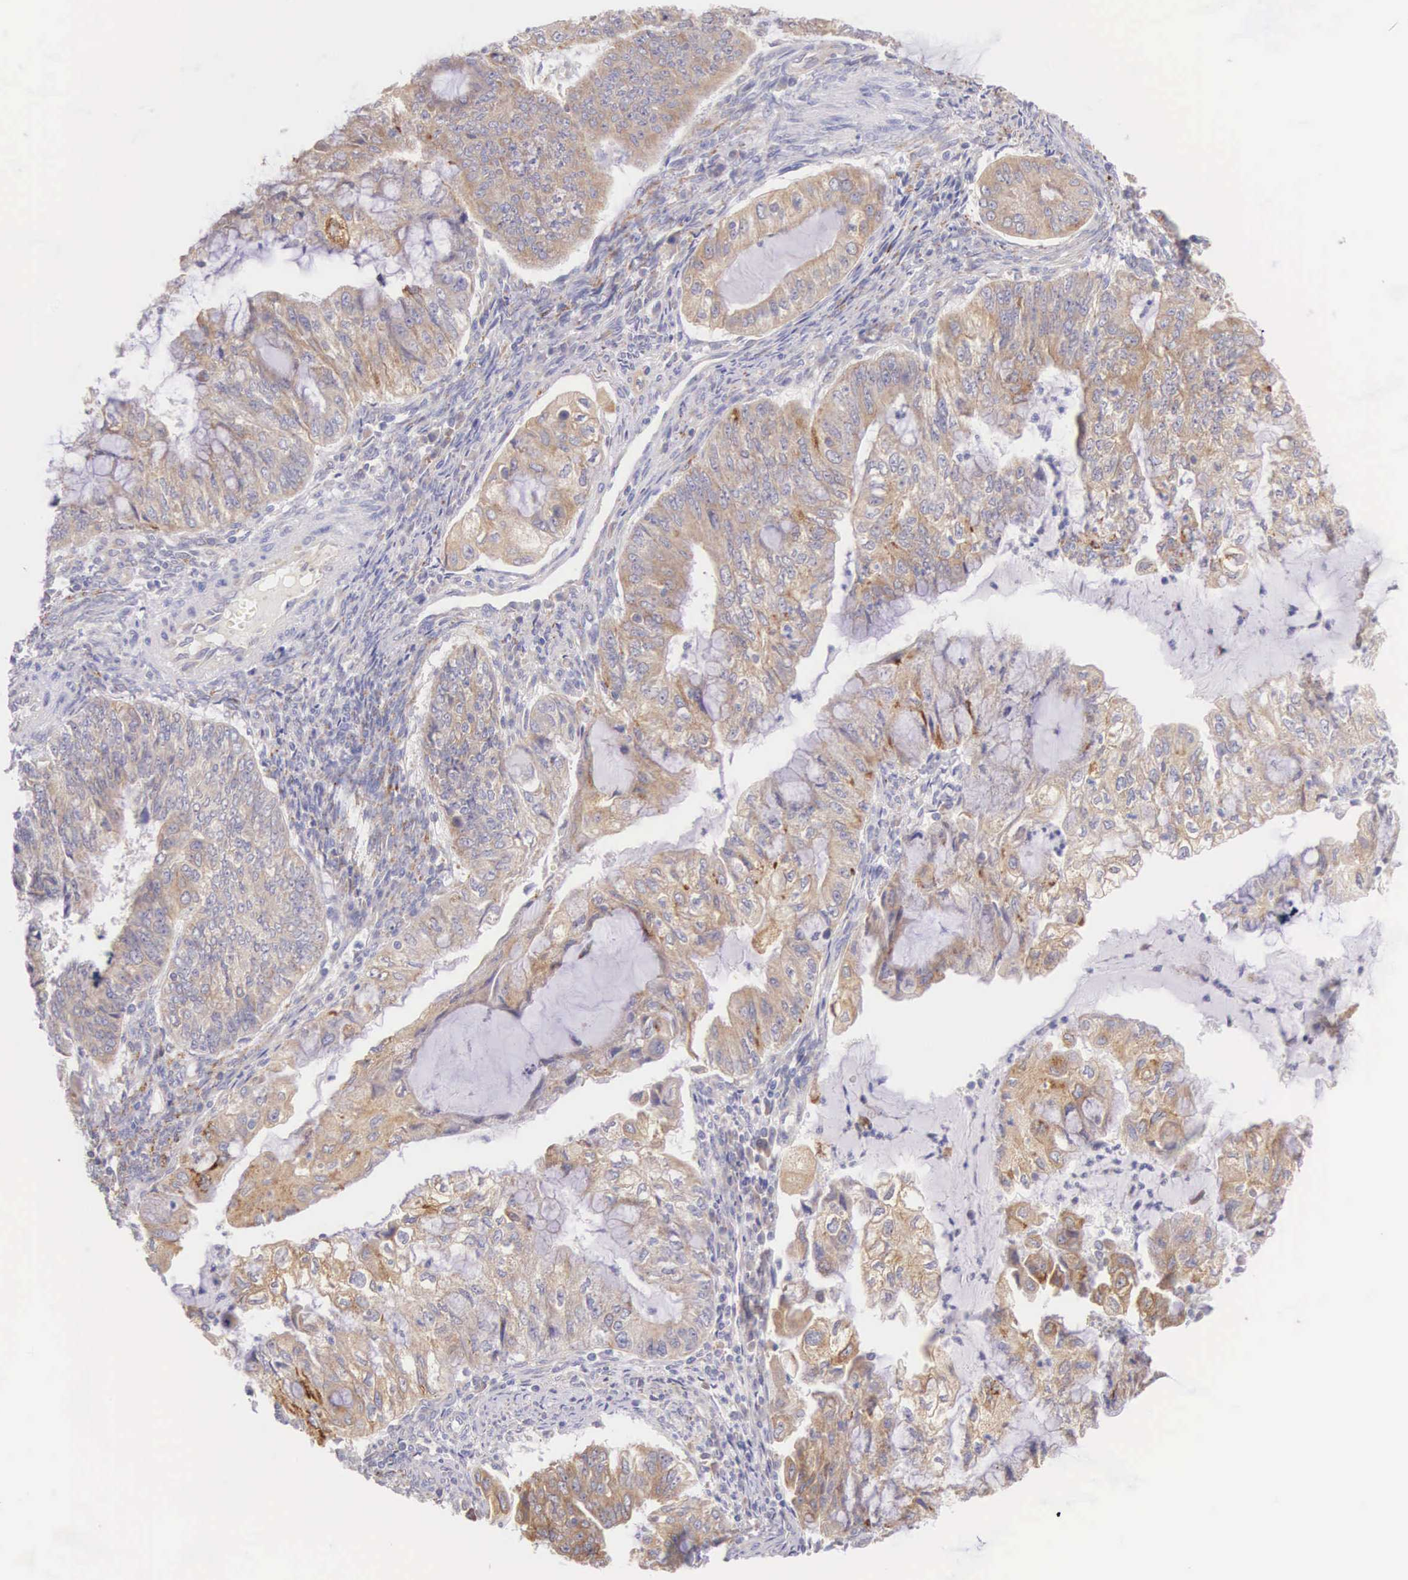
{"staining": {"intensity": "weak", "quantity": "25%-75%", "location": "cytoplasmic/membranous"}, "tissue": "endometrial cancer", "cell_type": "Tumor cells", "image_type": "cancer", "snomed": [{"axis": "morphology", "description": "Adenocarcinoma, NOS"}, {"axis": "topography", "description": "Endometrium"}], "caption": "Protein staining demonstrates weak cytoplasmic/membranous positivity in approximately 25%-75% of tumor cells in endometrial adenocarcinoma. The staining is performed using DAB (3,3'-diaminobenzidine) brown chromogen to label protein expression. The nuclei are counter-stained blue using hematoxylin.", "gene": "NSDHL", "patient": {"sex": "female", "age": 75}}